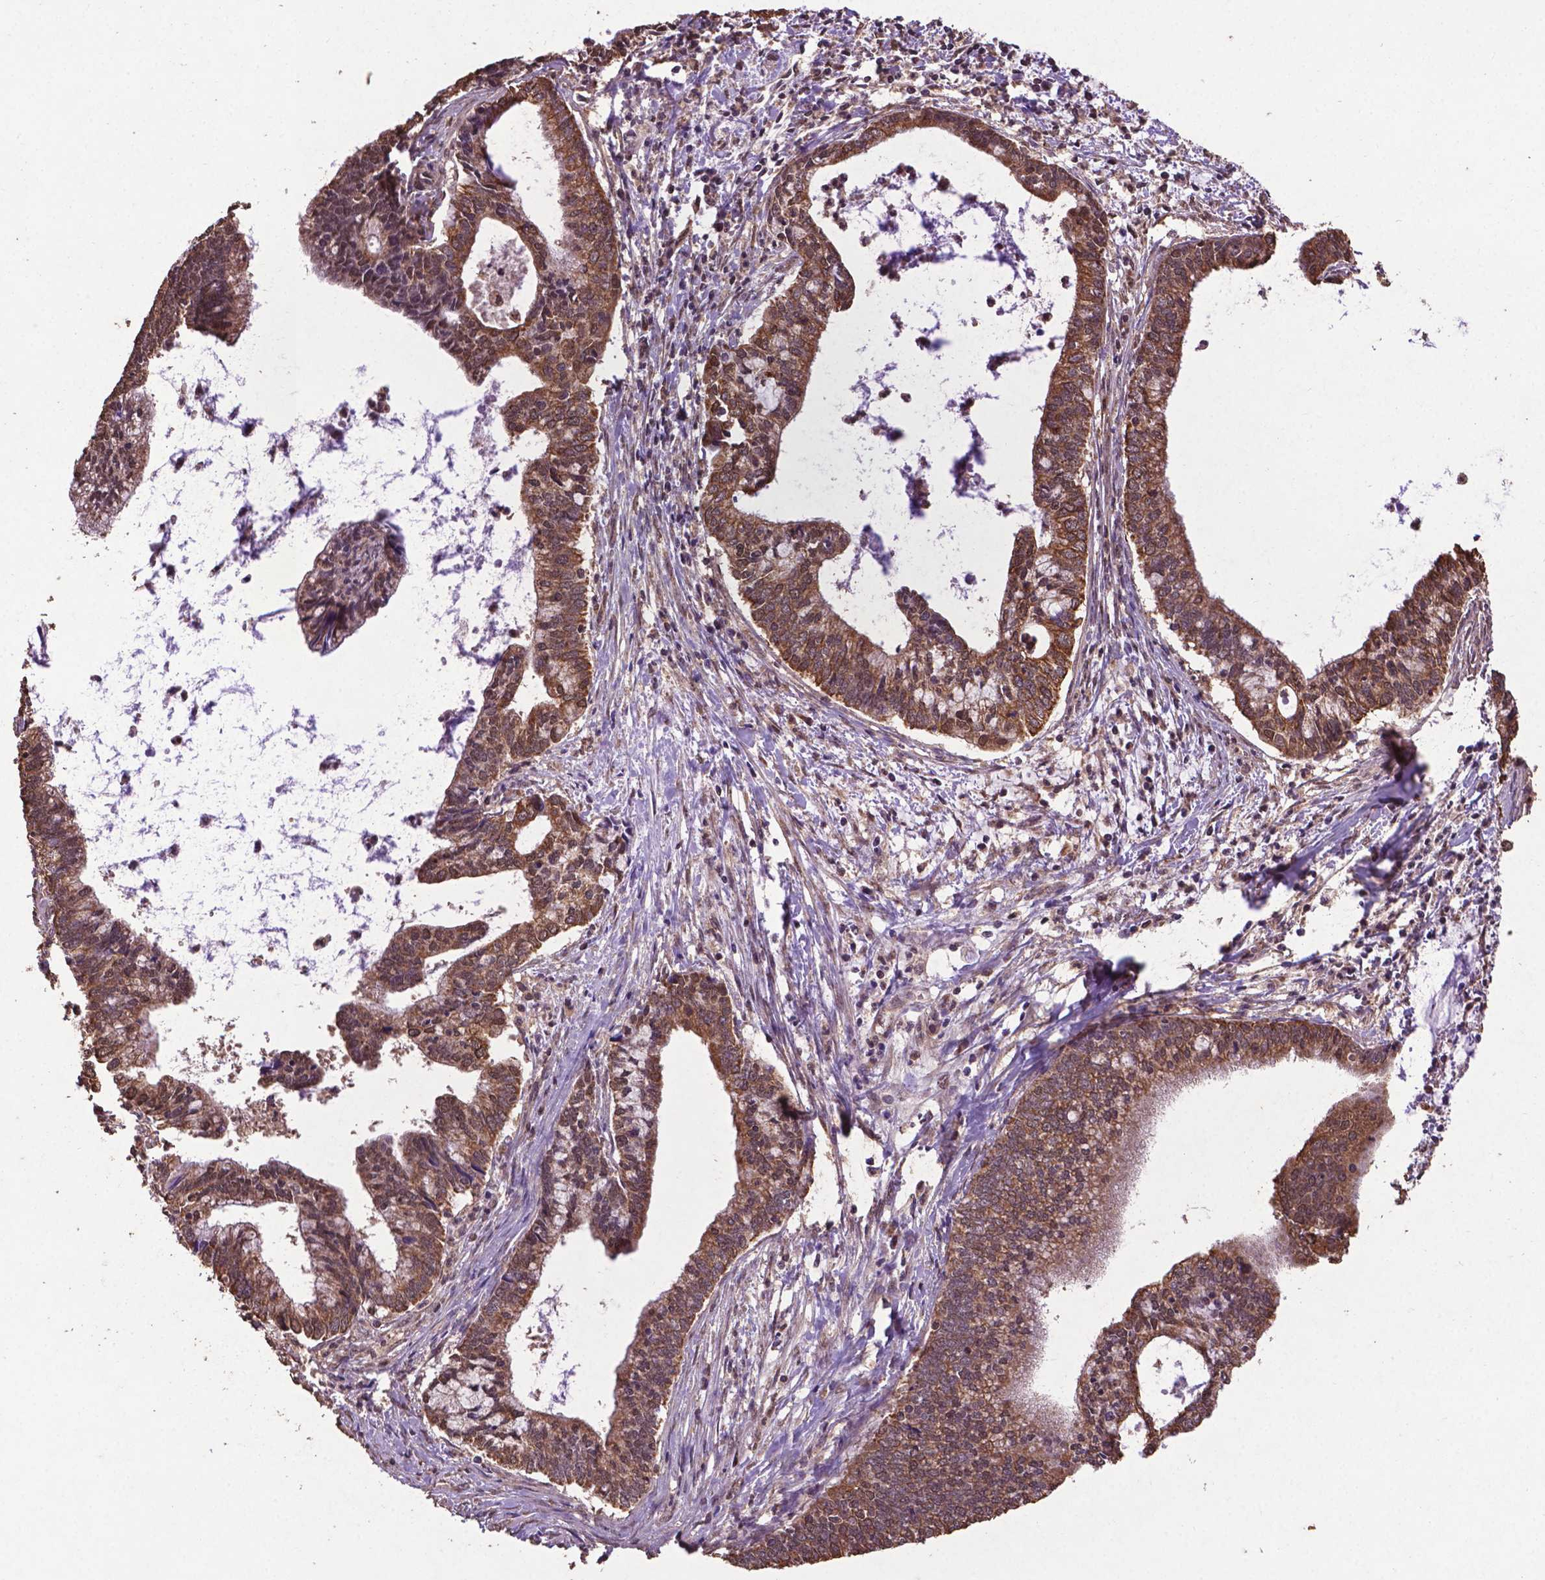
{"staining": {"intensity": "moderate", "quantity": ">75%", "location": "cytoplasmic/membranous,nuclear"}, "tissue": "cervical cancer", "cell_type": "Tumor cells", "image_type": "cancer", "snomed": [{"axis": "morphology", "description": "Adenocarcinoma, NOS"}, {"axis": "topography", "description": "Cervix"}], "caption": "A brown stain highlights moderate cytoplasmic/membranous and nuclear positivity of a protein in cervical adenocarcinoma tumor cells.", "gene": "DCAF1", "patient": {"sex": "female", "age": 42}}